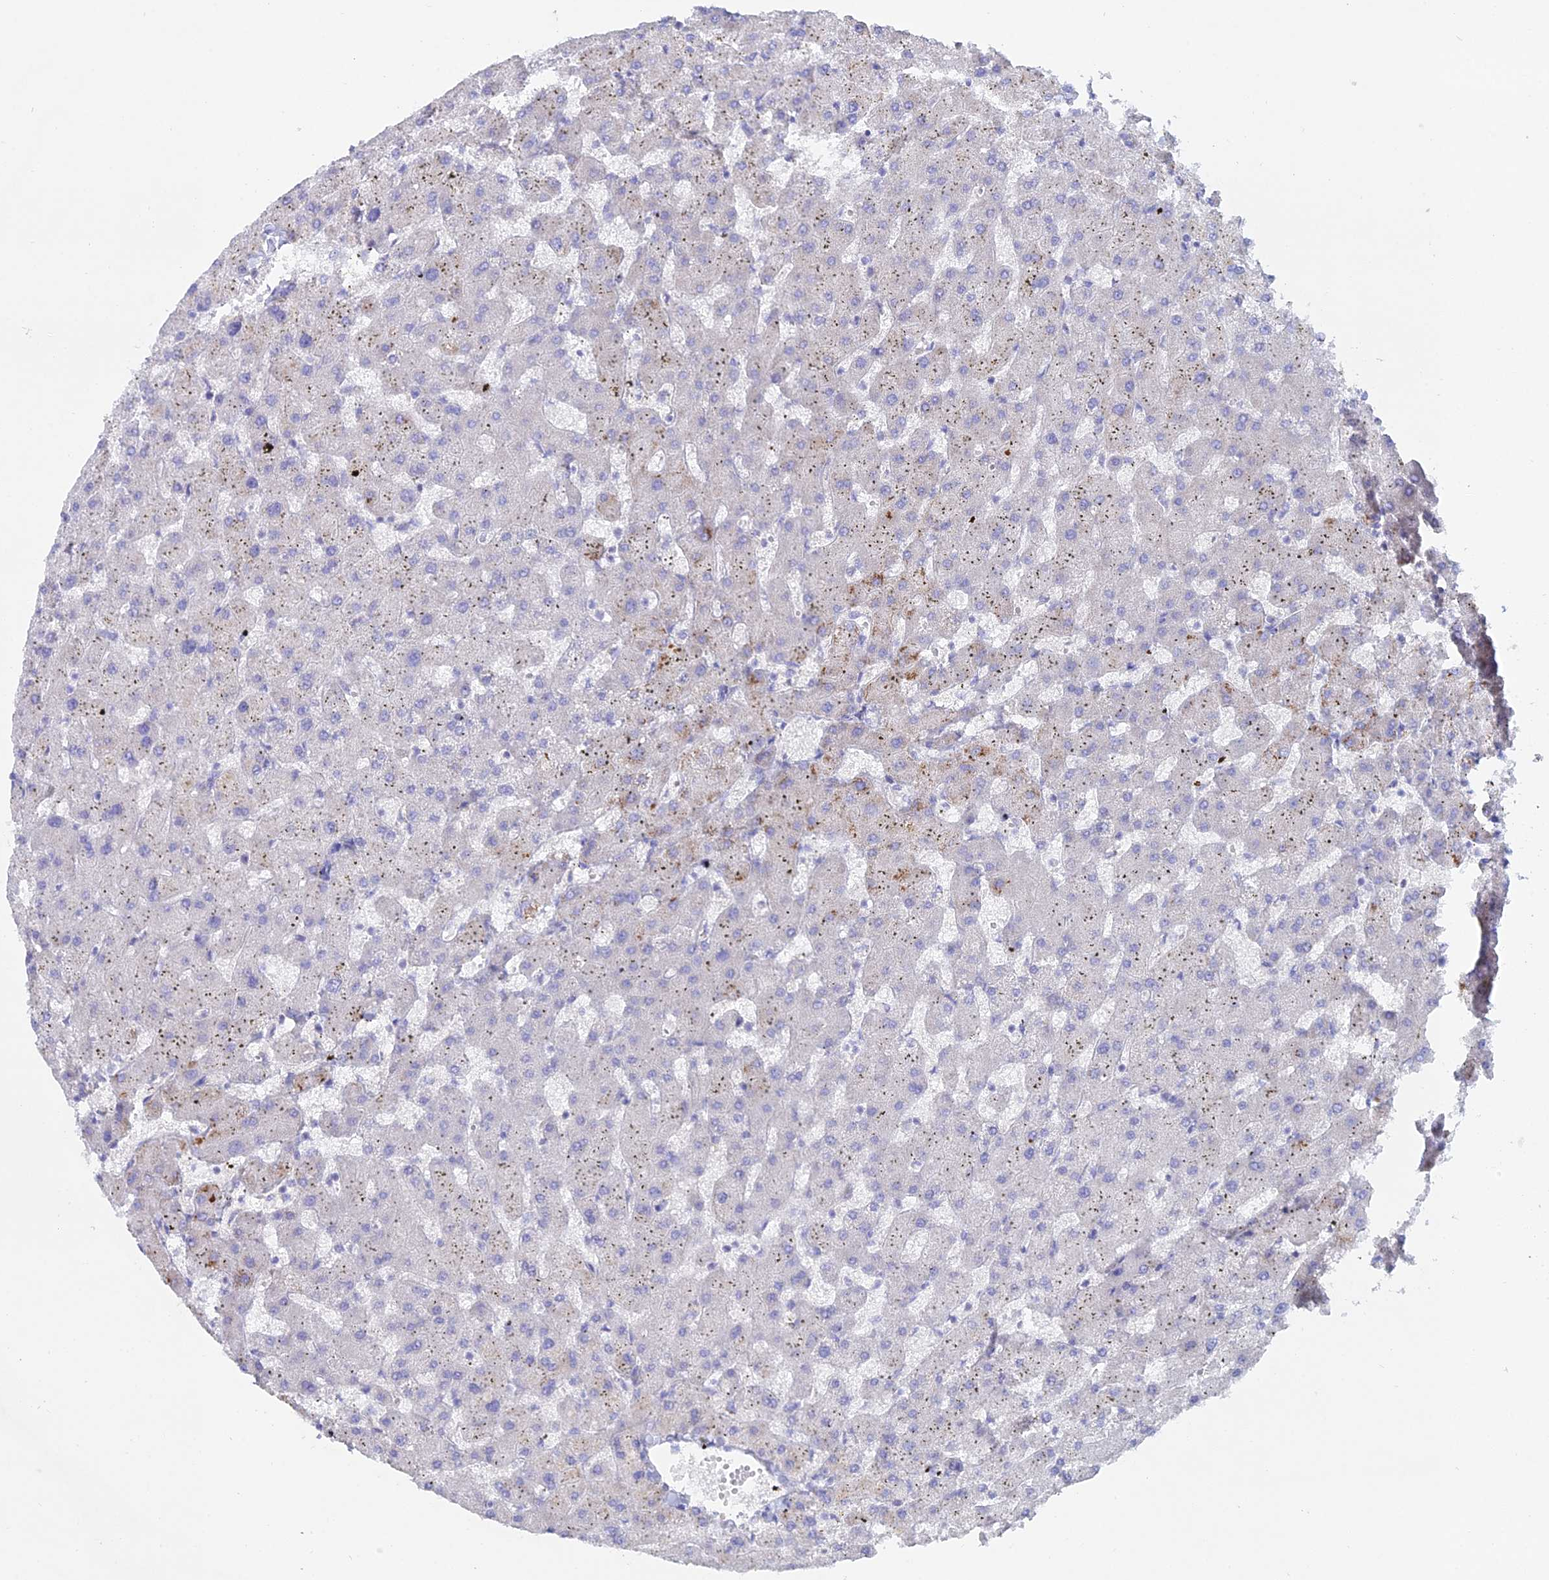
{"staining": {"intensity": "negative", "quantity": "none", "location": "none"}, "tissue": "liver", "cell_type": "Cholangiocytes", "image_type": "normal", "snomed": [{"axis": "morphology", "description": "Normal tissue, NOS"}, {"axis": "topography", "description": "Liver"}], "caption": "The IHC photomicrograph has no significant positivity in cholangiocytes of liver. (DAB IHC visualized using brightfield microscopy, high magnification).", "gene": "DHX34", "patient": {"sex": "female", "age": 63}}